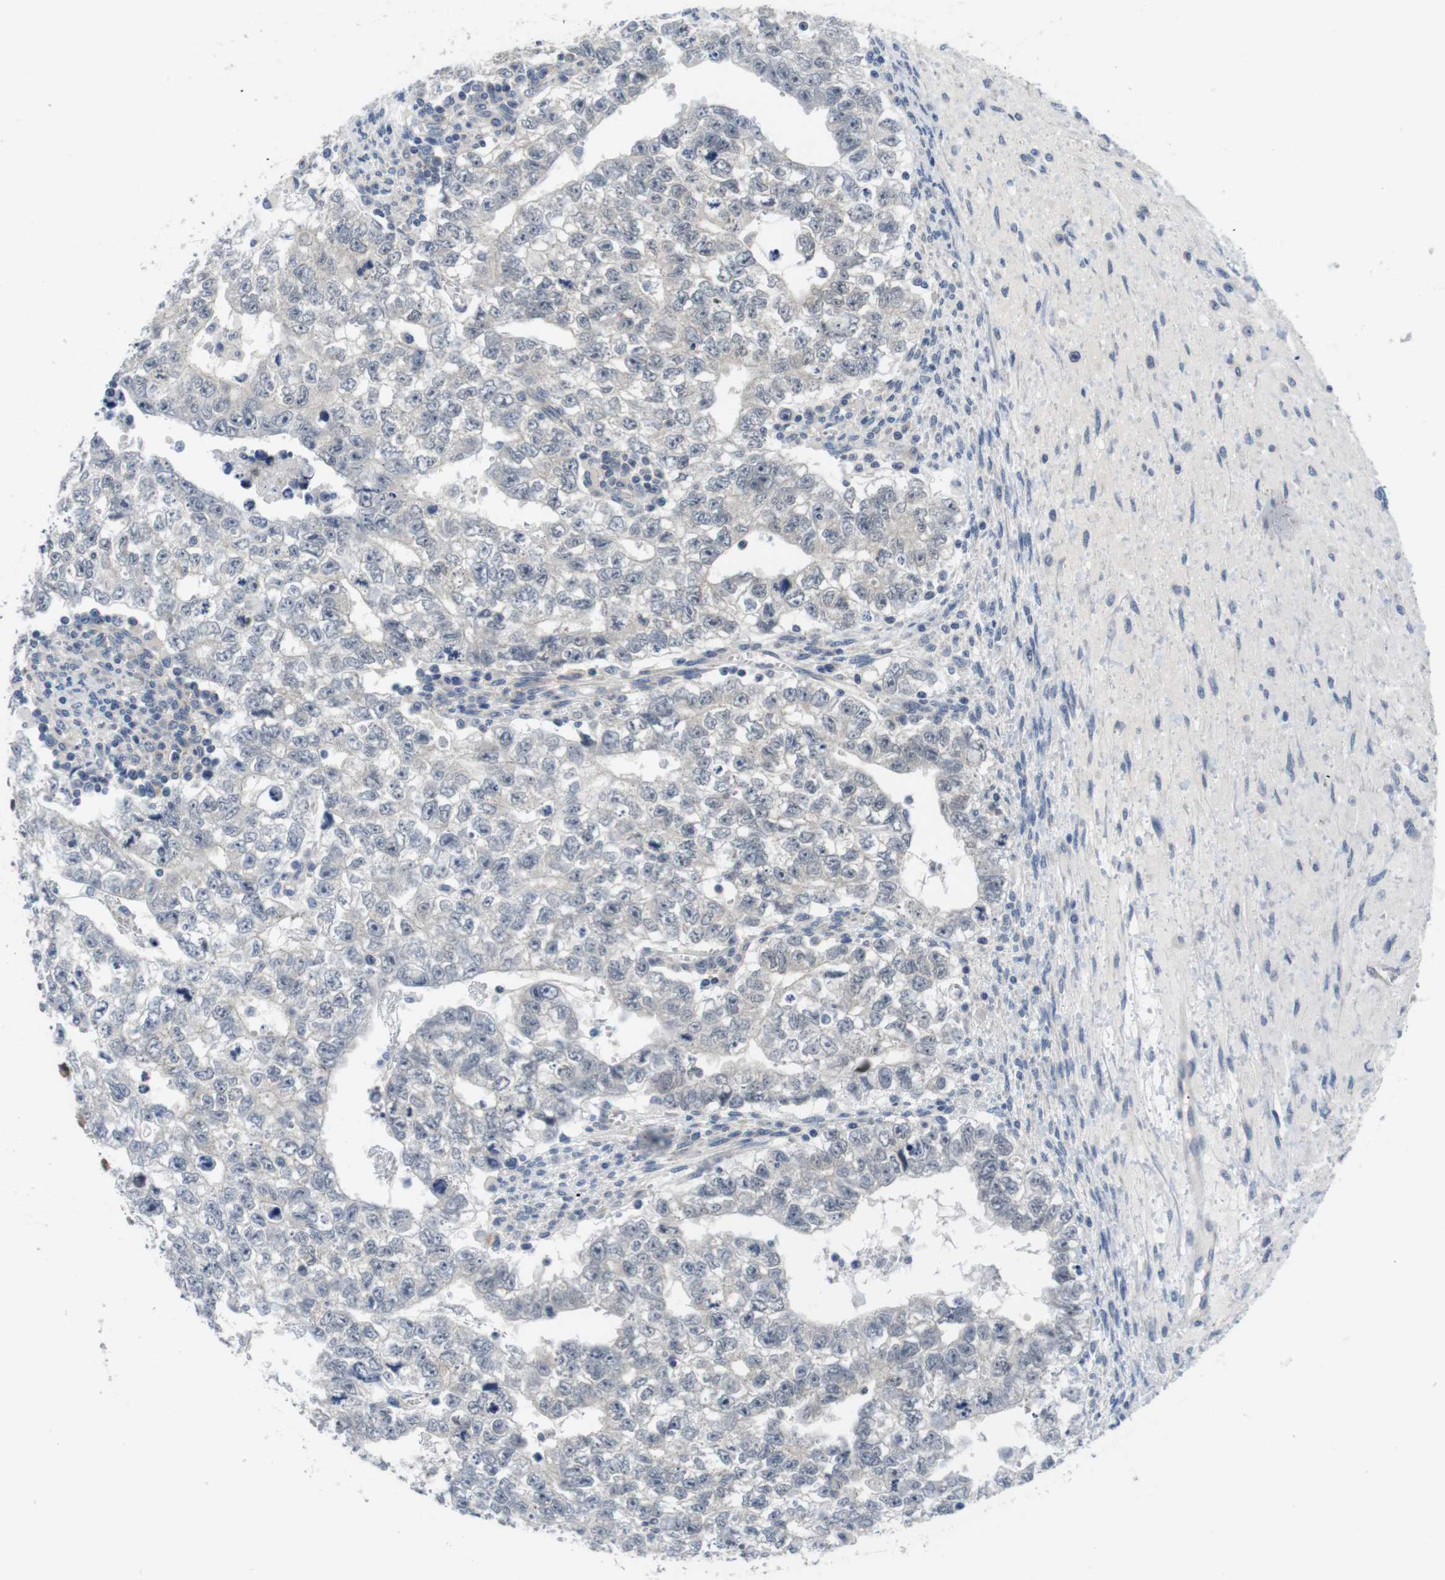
{"staining": {"intensity": "weak", "quantity": "<25%", "location": "cytoplasmic/membranous"}, "tissue": "testis cancer", "cell_type": "Tumor cells", "image_type": "cancer", "snomed": [{"axis": "morphology", "description": "Seminoma, NOS"}, {"axis": "morphology", "description": "Carcinoma, Embryonal, NOS"}, {"axis": "topography", "description": "Testis"}], "caption": "An image of human testis seminoma is negative for staining in tumor cells.", "gene": "FADD", "patient": {"sex": "male", "age": 38}}